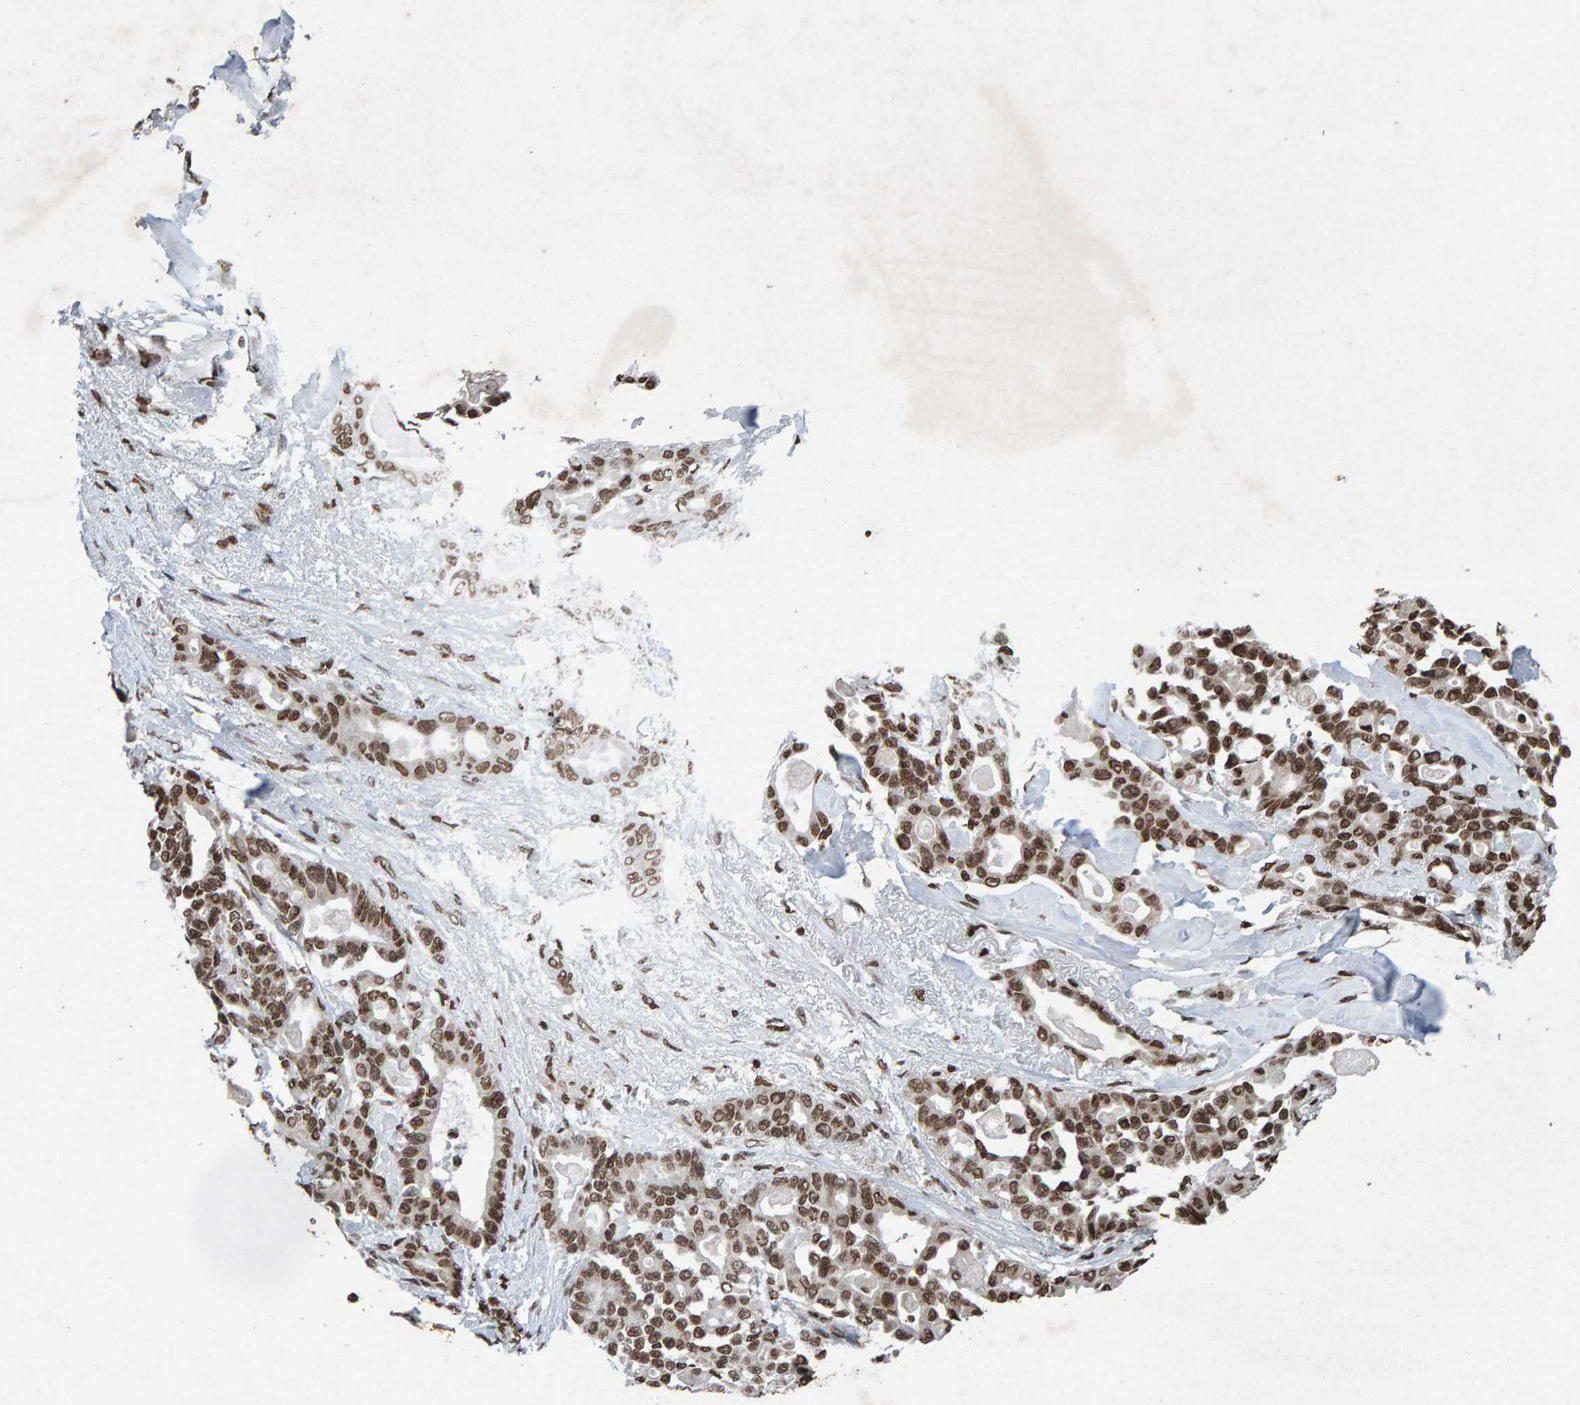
{"staining": {"intensity": "moderate", "quantity": ">75%", "location": "nuclear"}, "tissue": "pancreatic cancer", "cell_type": "Tumor cells", "image_type": "cancer", "snomed": [{"axis": "morphology", "description": "Adenocarcinoma, NOS"}, {"axis": "topography", "description": "Pancreas"}], "caption": "Human pancreatic cancer stained with a protein marker exhibits moderate staining in tumor cells.", "gene": "H2AZ1", "patient": {"sex": "male", "age": 63}}